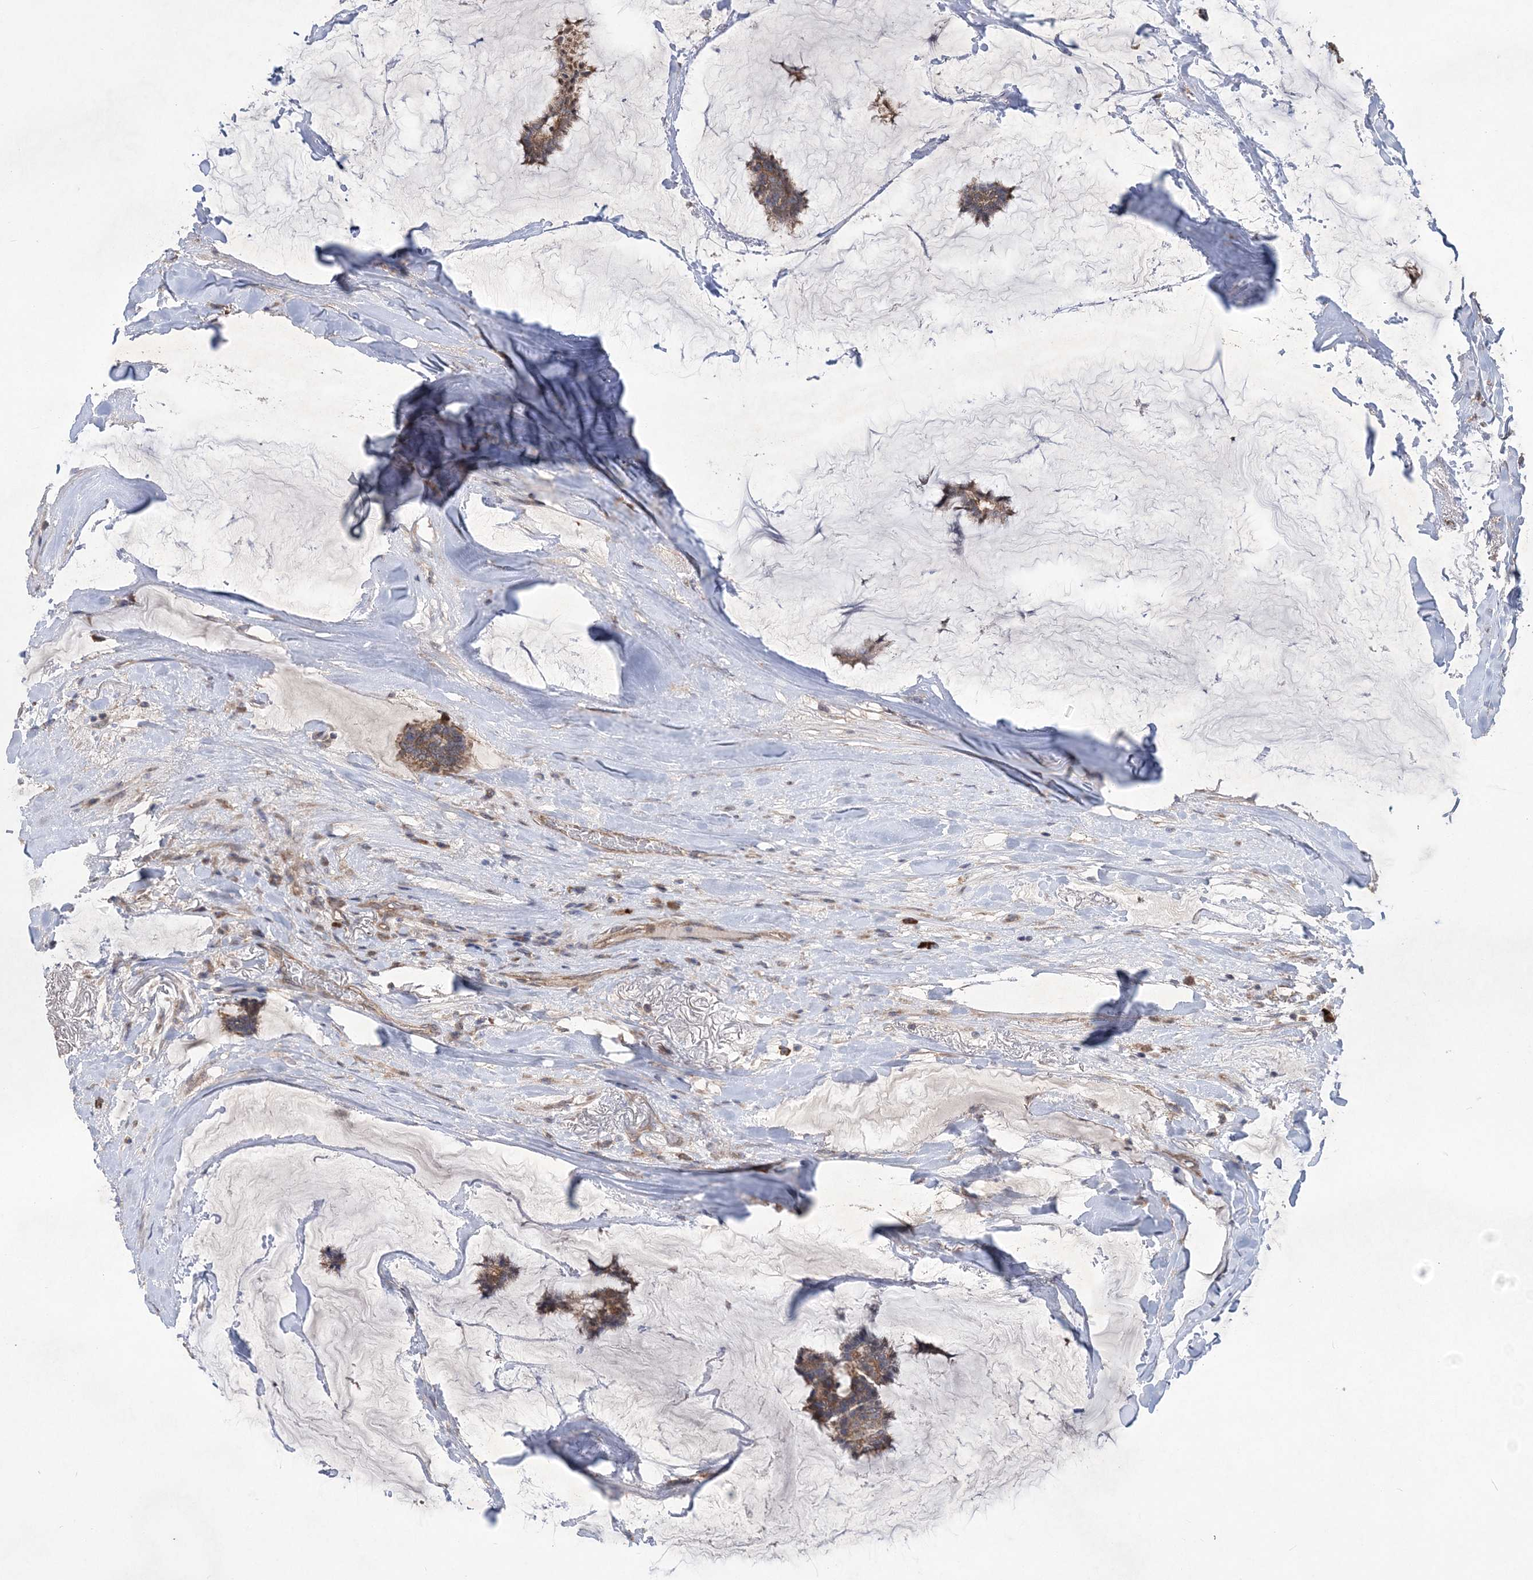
{"staining": {"intensity": "moderate", "quantity": ">75%", "location": "cytoplasmic/membranous"}, "tissue": "breast cancer", "cell_type": "Tumor cells", "image_type": "cancer", "snomed": [{"axis": "morphology", "description": "Duct carcinoma"}, {"axis": "topography", "description": "Breast"}], "caption": "IHC photomicrograph of neoplastic tissue: breast cancer (intraductal carcinoma) stained using IHC reveals medium levels of moderate protein expression localized specifically in the cytoplasmic/membranous of tumor cells, appearing as a cytoplasmic/membranous brown color.", "gene": "MTRF1L", "patient": {"sex": "female", "age": 93}}